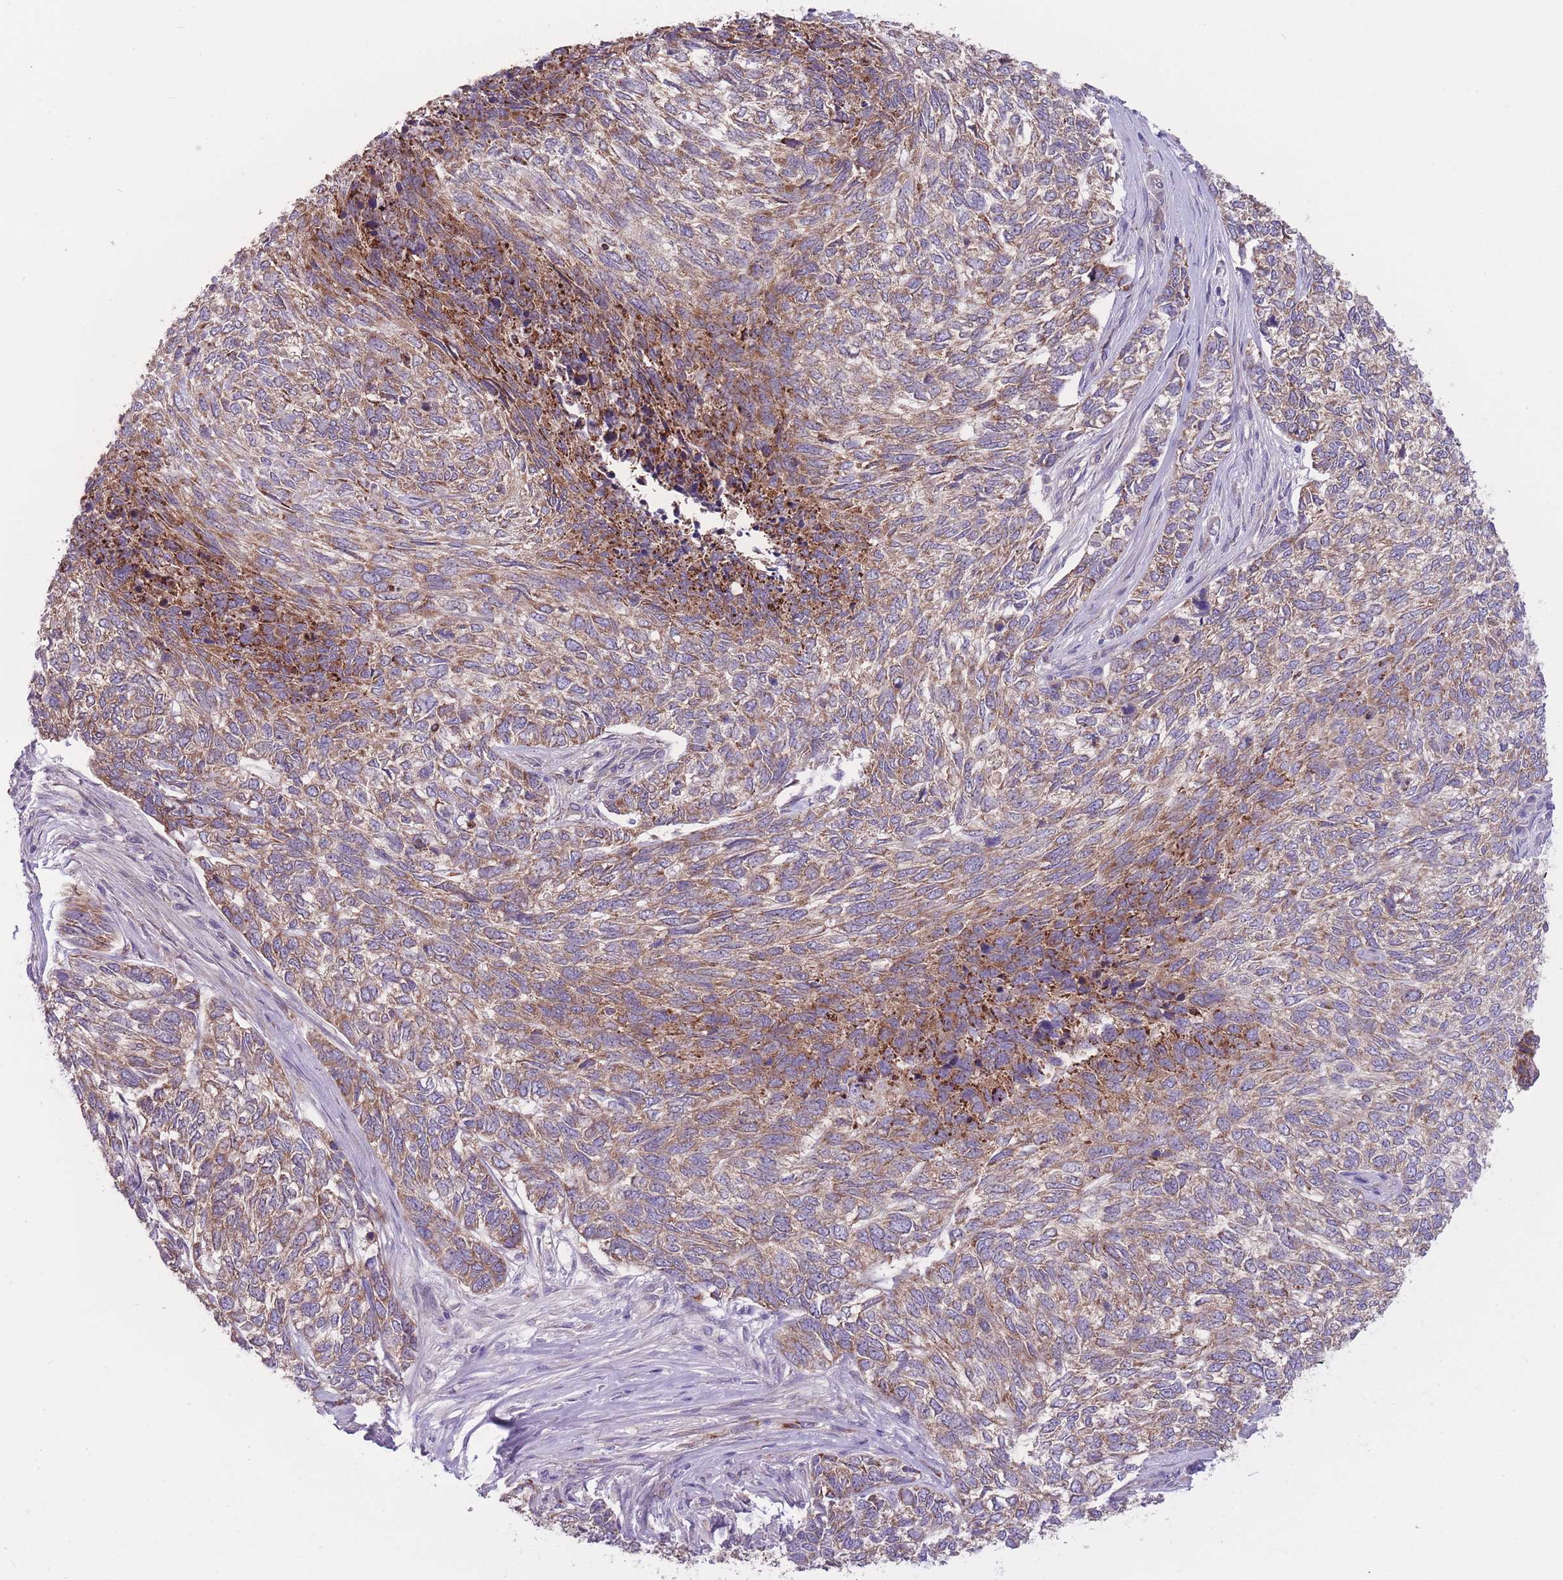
{"staining": {"intensity": "moderate", "quantity": ">75%", "location": "cytoplasmic/membranous"}, "tissue": "skin cancer", "cell_type": "Tumor cells", "image_type": "cancer", "snomed": [{"axis": "morphology", "description": "Basal cell carcinoma"}, {"axis": "topography", "description": "Skin"}], "caption": "A brown stain shows moderate cytoplasmic/membranous staining of a protein in basal cell carcinoma (skin) tumor cells.", "gene": "CCT6B", "patient": {"sex": "female", "age": 65}}